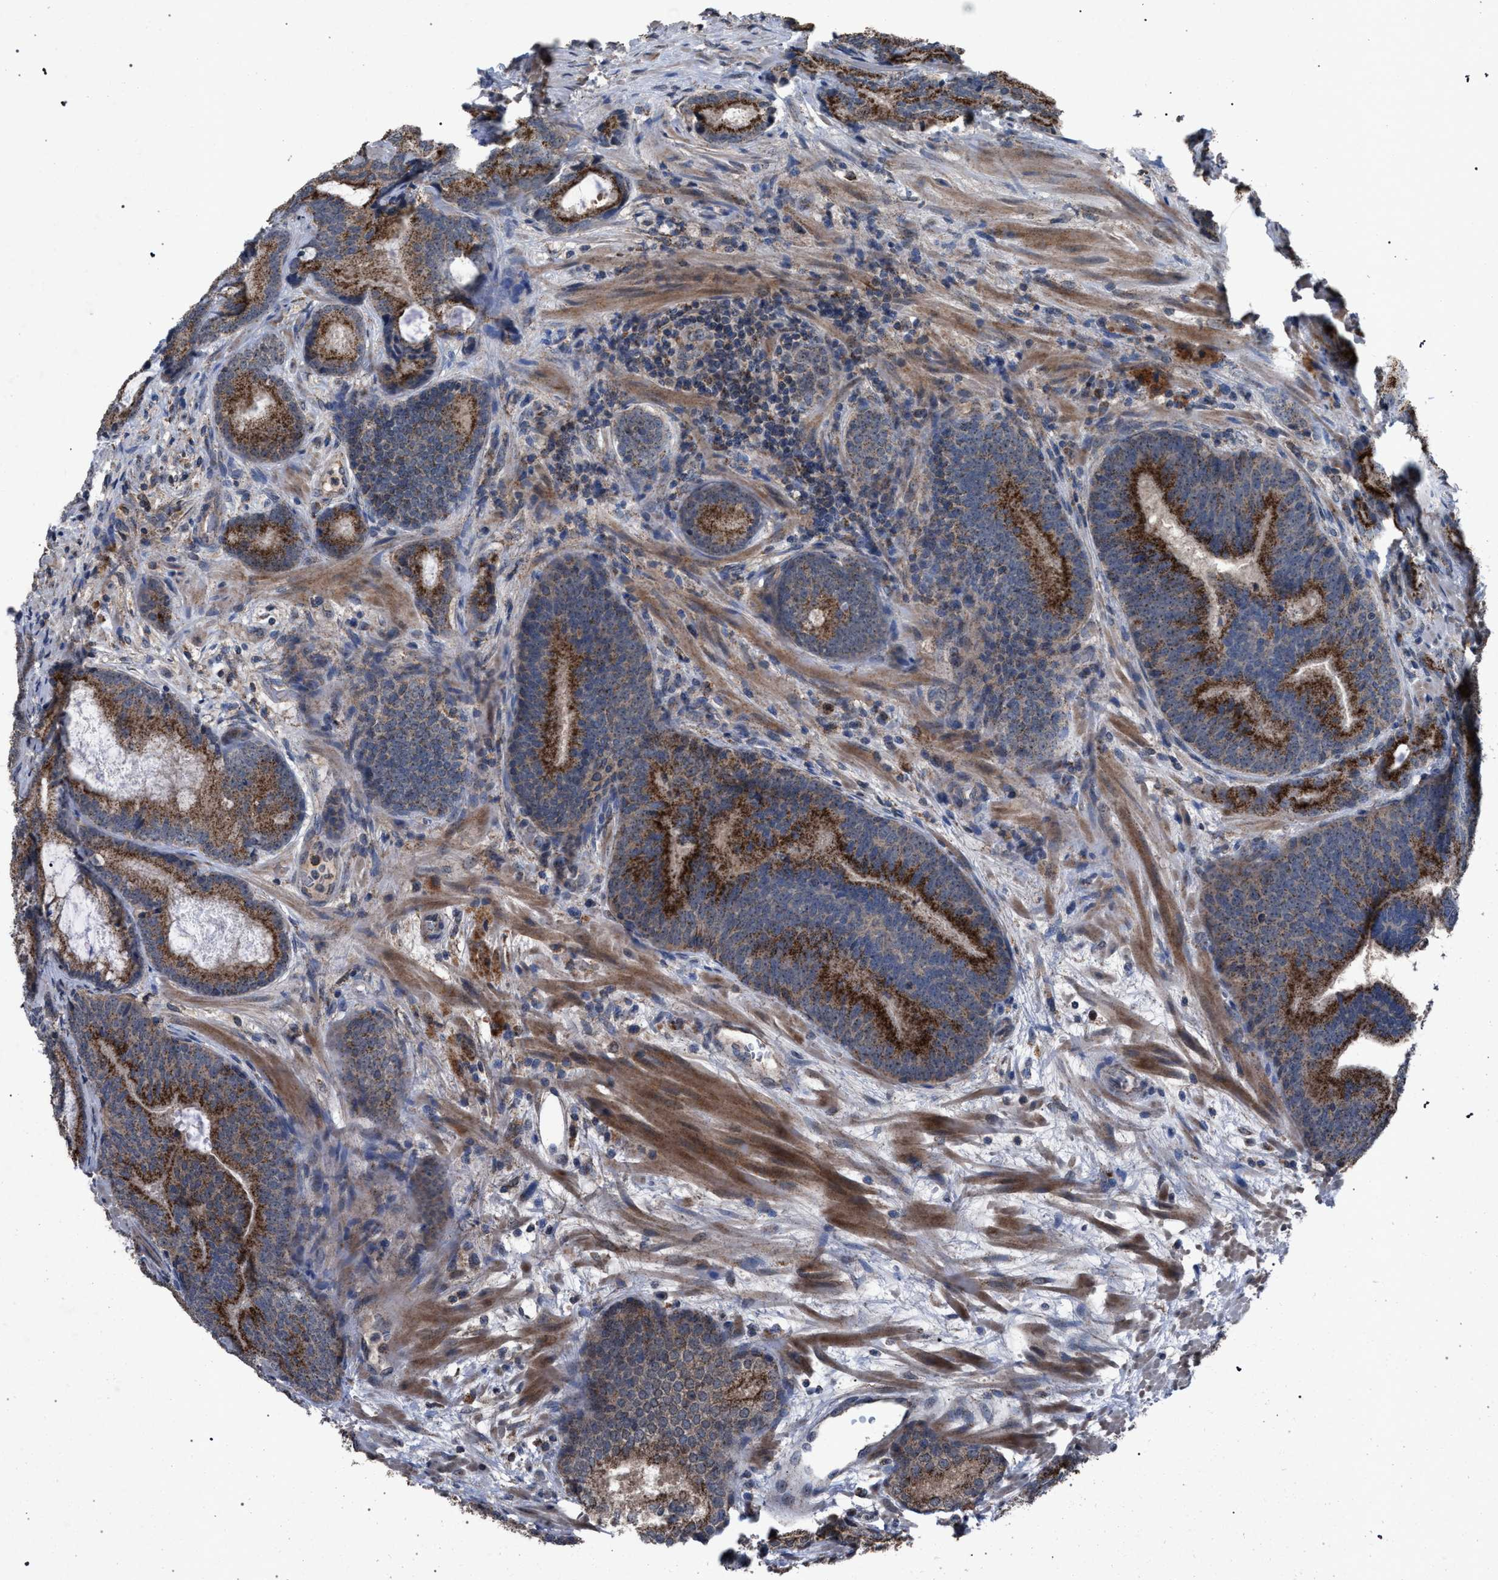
{"staining": {"intensity": "strong", "quantity": ">75%", "location": "cytoplasmic/membranous"}, "tissue": "prostate cancer", "cell_type": "Tumor cells", "image_type": "cancer", "snomed": [{"axis": "morphology", "description": "Adenocarcinoma, High grade"}, {"axis": "topography", "description": "Prostate"}], "caption": "Protein analysis of prostate cancer tissue shows strong cytoplasmic/membranous positivity in approximately >75% of tumor cells.", "gene": "HSD17B4", "patient": {"sex": "male", "age": 55}}